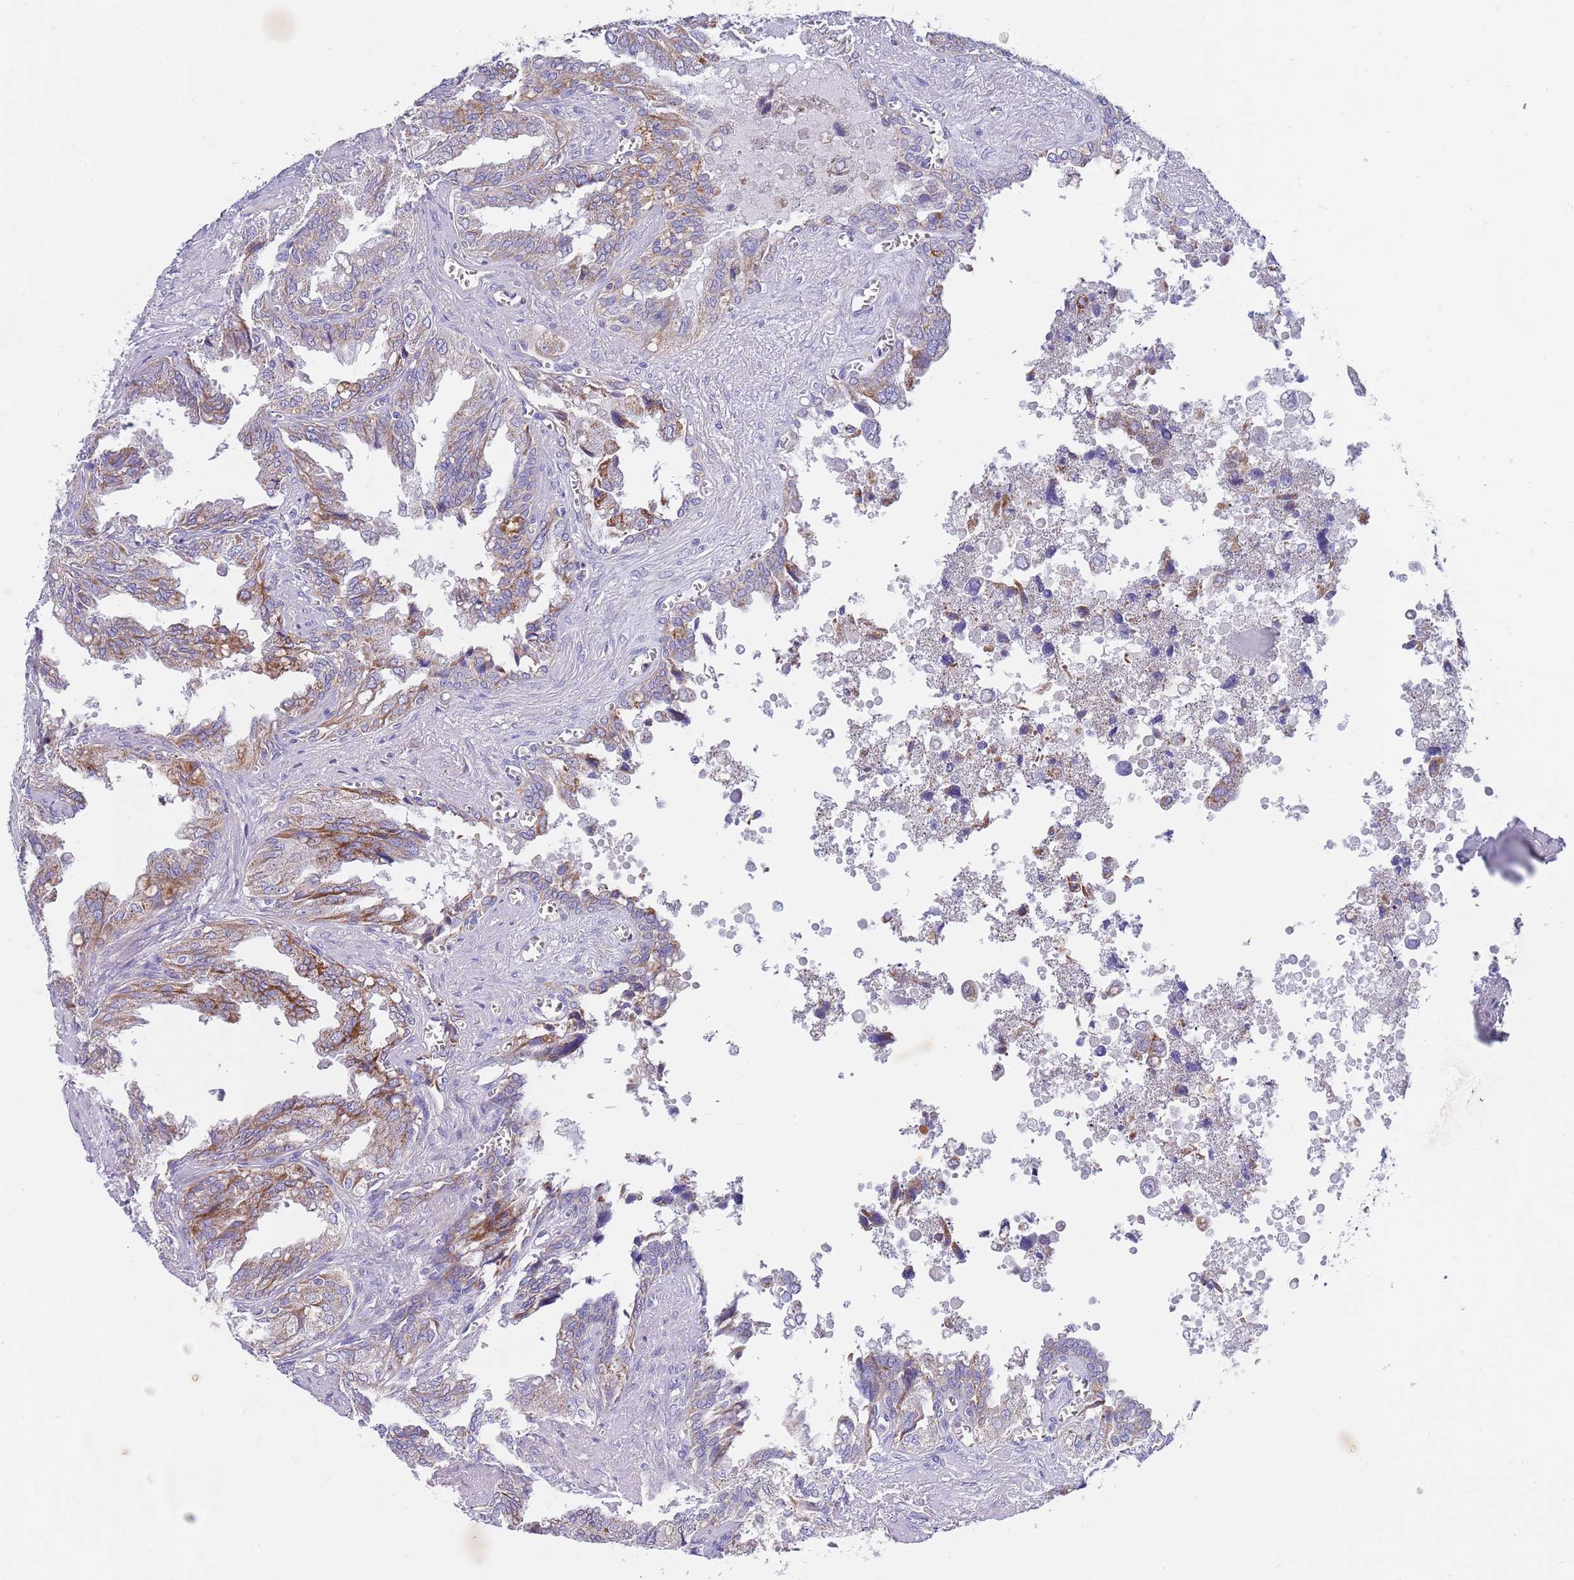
{"staining": {"intensity": "moderate", "quantity": "25%-75%", "location": "cytoplasmic/membranous"}, "tissue": "seminal vesicle", "cell_type": "Glandular cells", "image_type": "normal", "snomed": [{"axis": "morphology", "description": "Normal tissue, NOS"}, {"axis": "topography", "description": "Seminal veicle"}], "caption": "Seminal vesicle stained for a protein shows moderate cytoplasmic/membranous positivity in glandular cells. The staining was performed using DAB to visualize the protein expression in brown, while the nuclei were stained in blue with hematoxylin (Magnification: 20x).", "gene": "EMC8", "patient": {"sex": "male", "age": 67}}